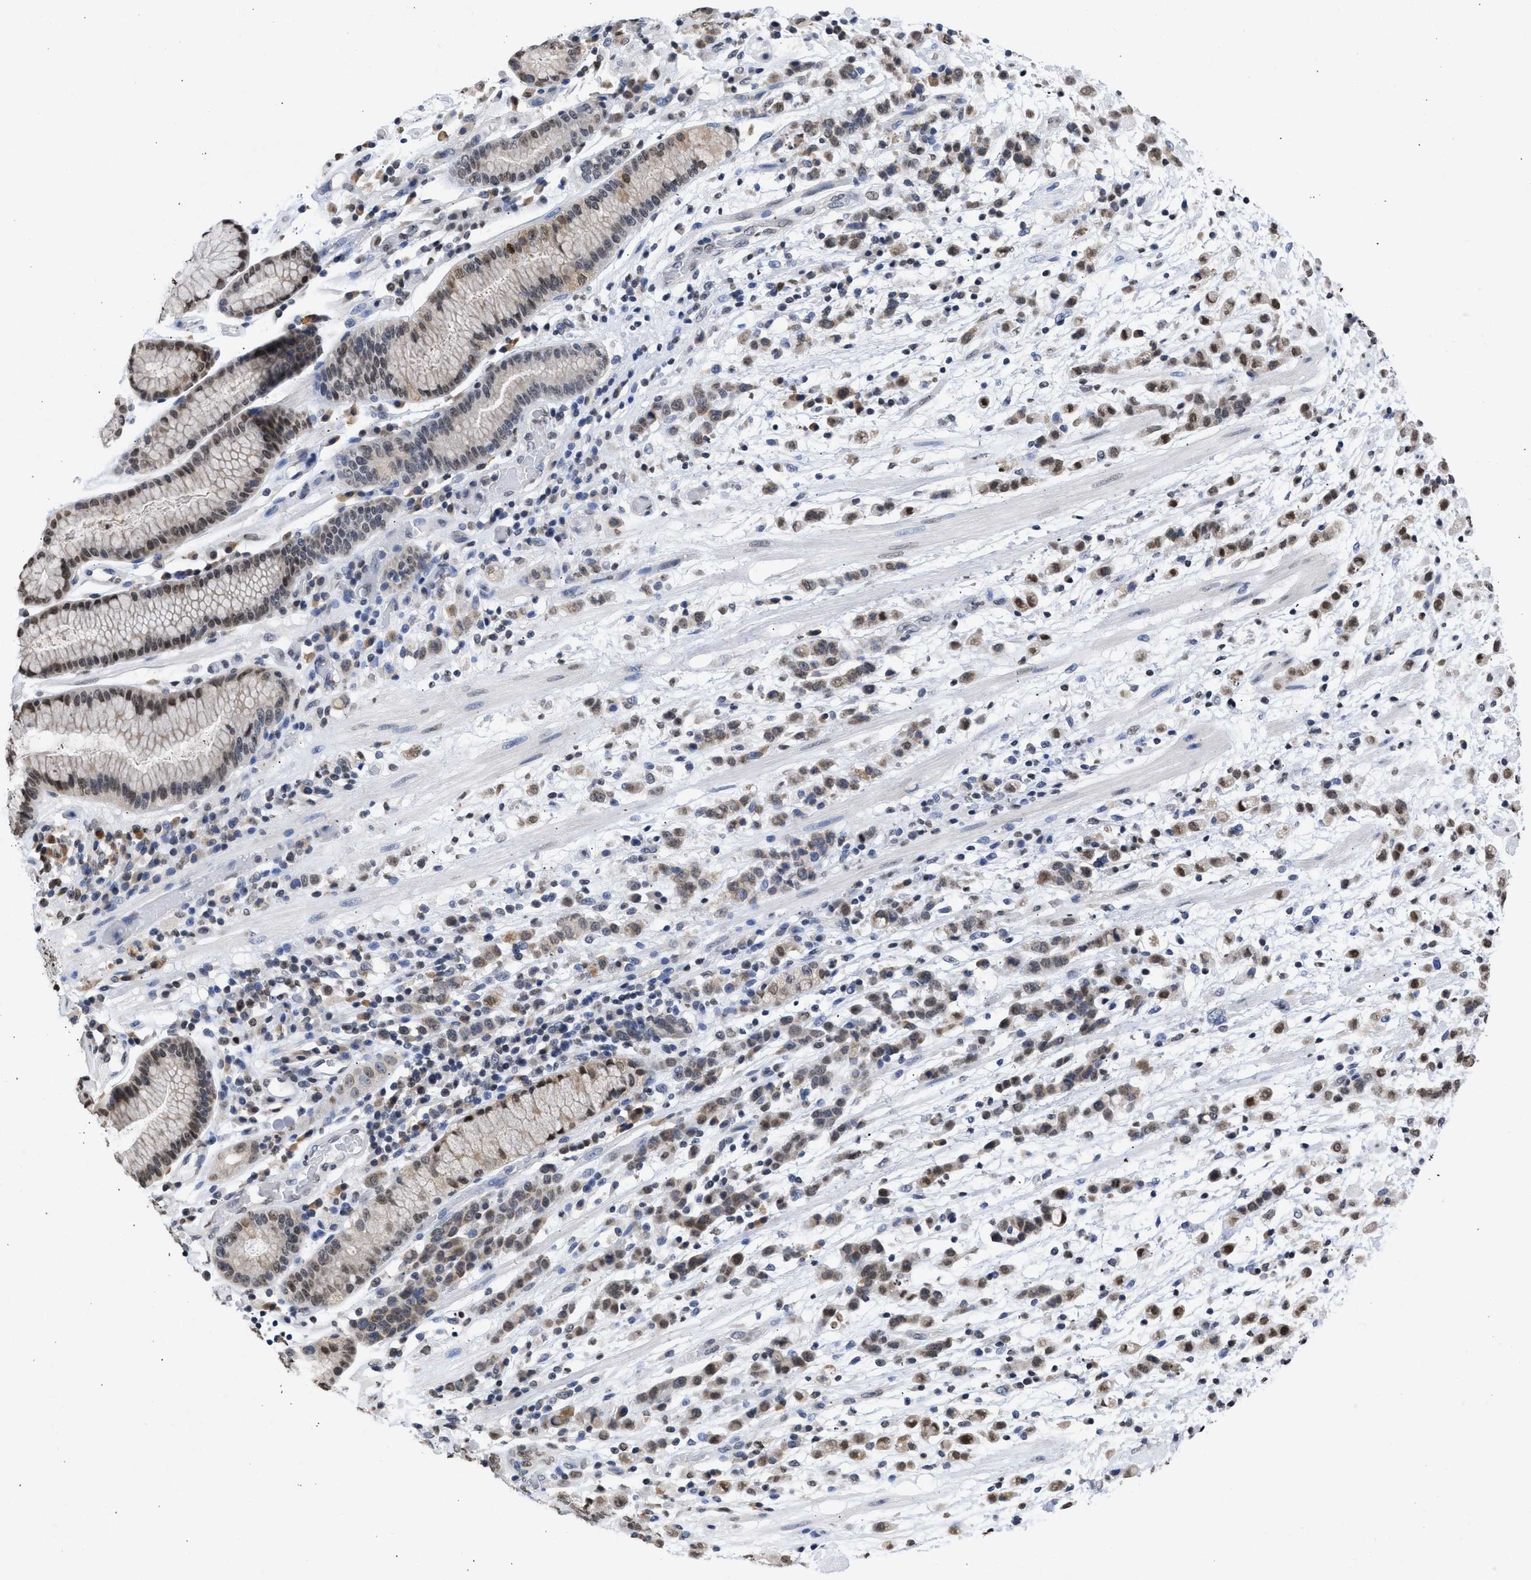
{"staining": {"intensity": "strong", "quantity": "25%-75%", "location": "nuclear"}, "tissue": "stomach cancer", "cell_type": "Tumor cells", "image_type": "cancer", "snomed": [{"axis": "morphology", "description": "Adenocarcinoma, NOS"}, {"axis": "topography", "description": "Stomach, lower"}], "caption": "This is an image of IHC staining of stomach adenocarcinoma, which shows strong staining in the nuclear of tumor cells.", "gene": "NUP35", "patient": {"sex": "male", "age": 88}}